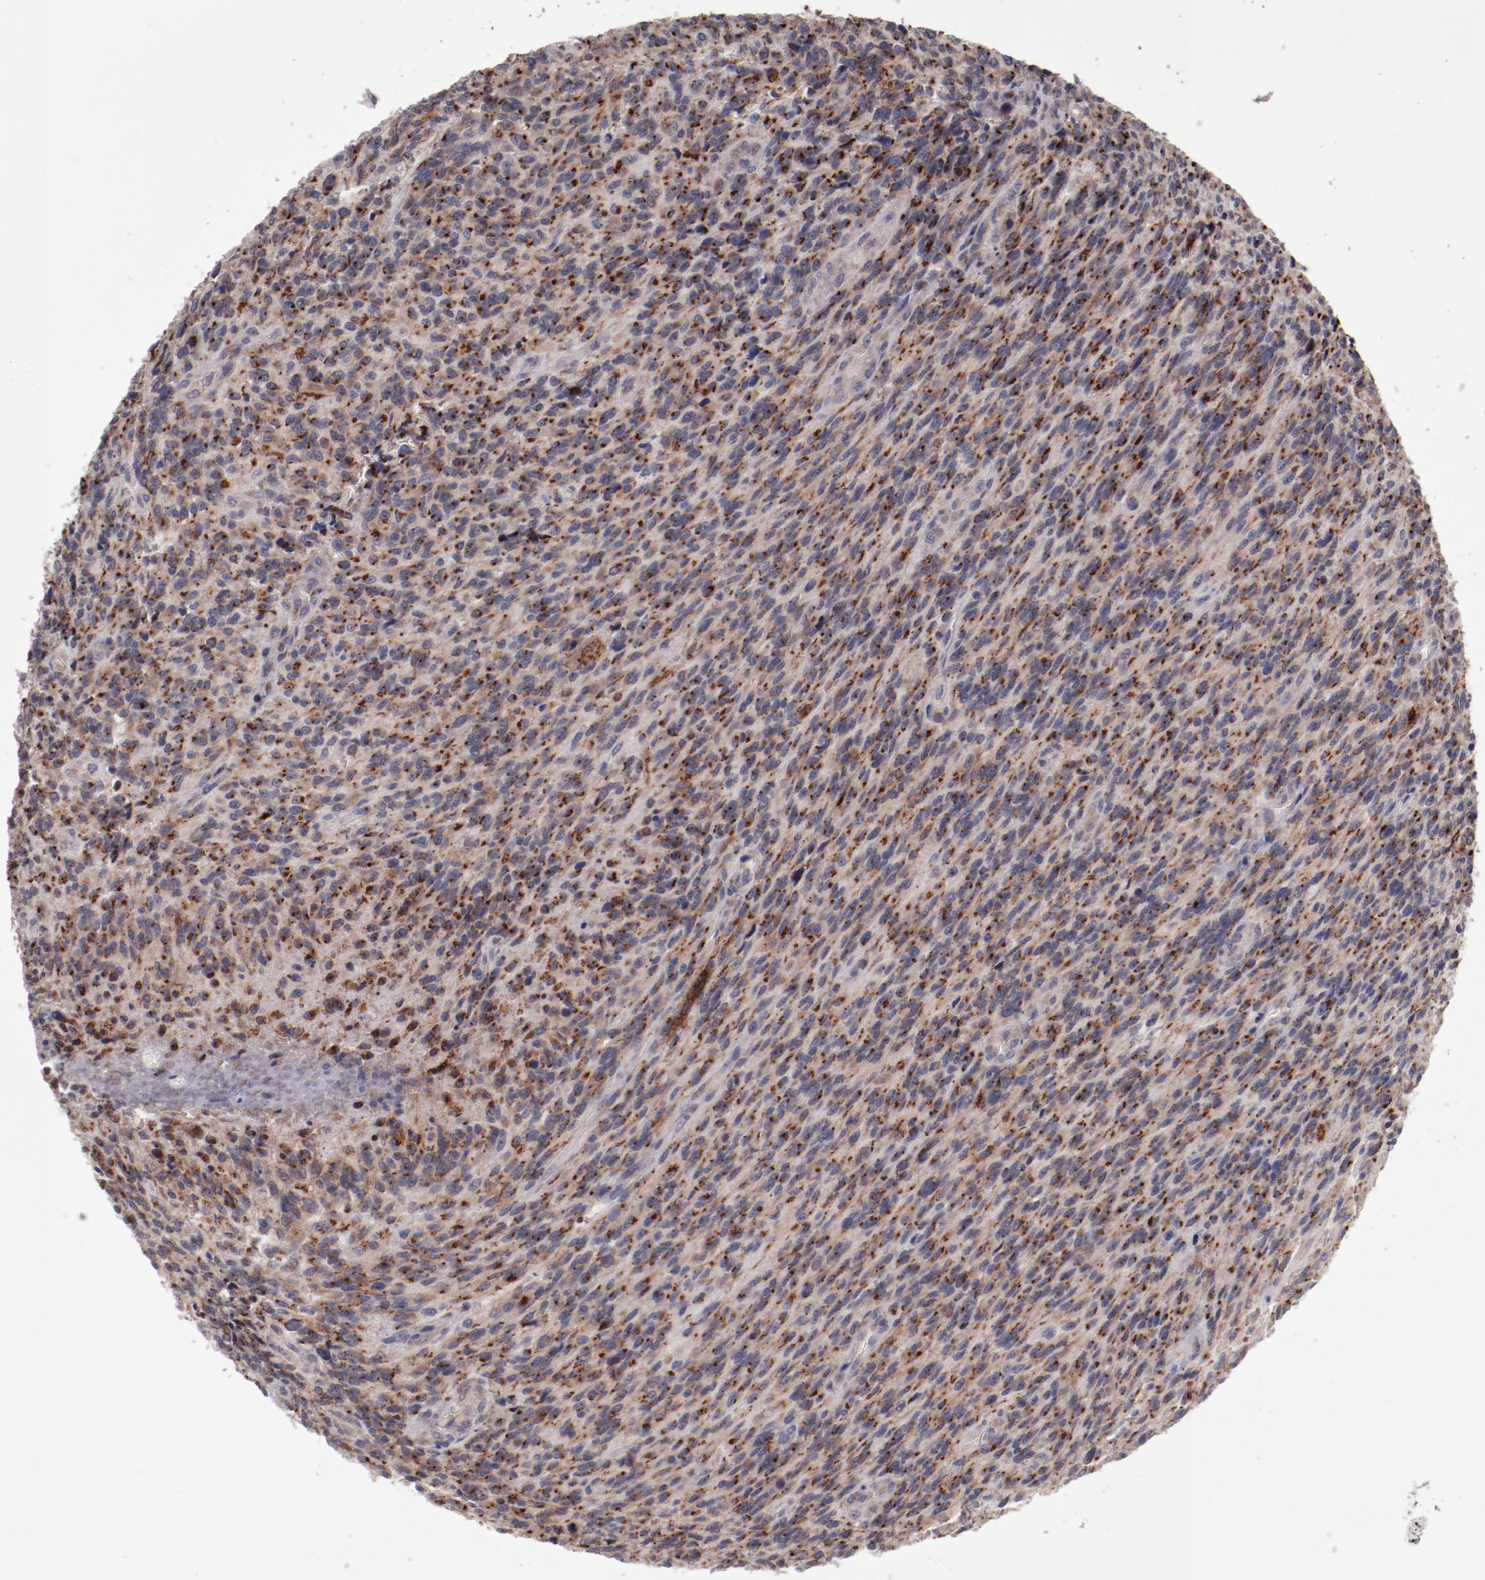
{"staining": {"intensity": "moderate", "quantity": ">75%", "location": "cytoplasmic/membranous"}, "tissue": "glioma", "cell_type": "Tumor cells", "image_type": "cancer", "snomed": [{"axis": "morphology", "description": "Normal tissue, NOS"}, {"axis": "morphology", "description": "Glioma, malignant, High grade"}, {"axis": "topography", "description": "Cerebral cortex"}], "caption": "Brown immunohistochemical staining in glioma reveals moderate cytoplasmic/membranous expression in approximately >75% of tumor cells.", "gene": "IL12A", "patient": {"sex": "male", "age": 56}}